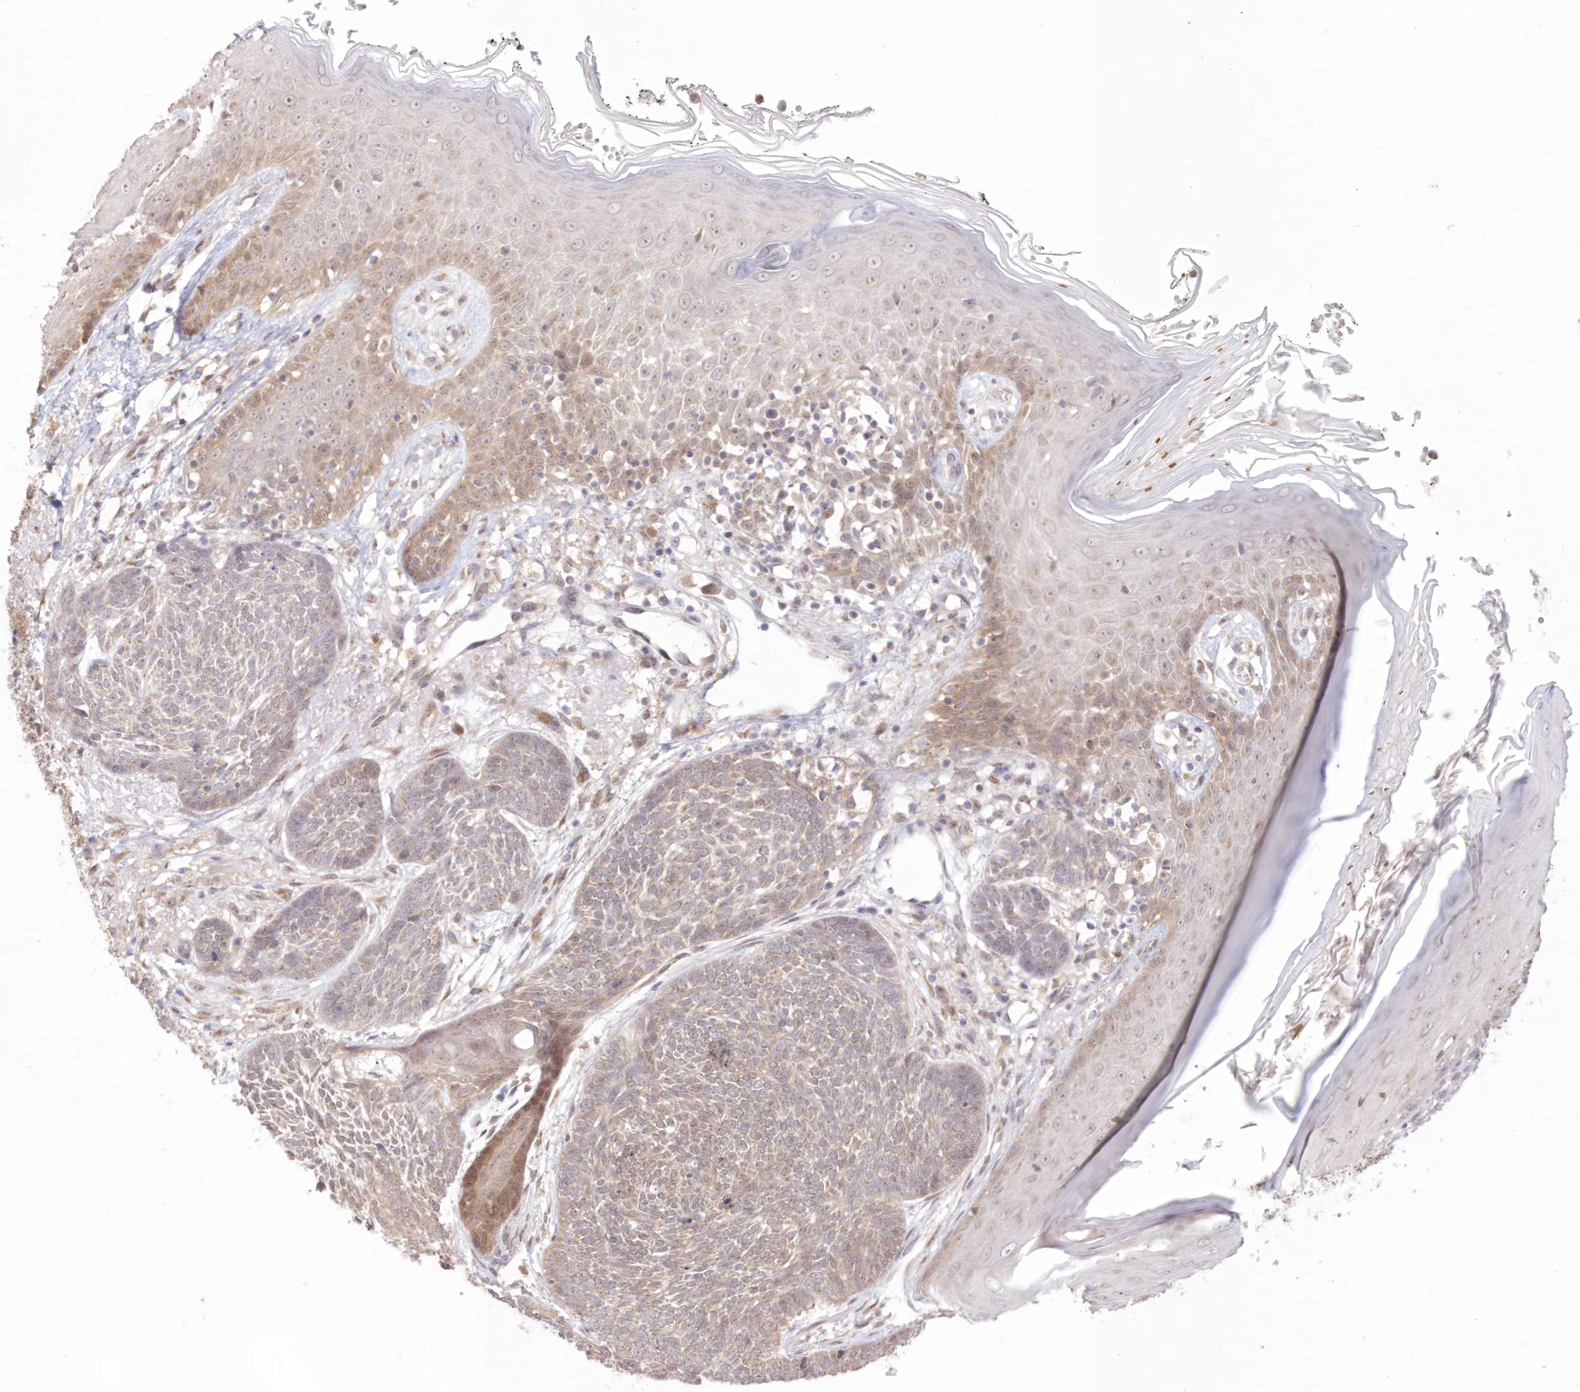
{"staining": {"intensity": "weak", "quantity": ">75%", "location": "cytoplasmic/membranous"}, "tissue": "skin cancer", "cell_type": "Tumor cells", "image_type": "cancer", "snomed": [{"axis": "morphology", "description": "Normal tissue, NOS"}, {"axis": "morphology", "description": "Basal cell carcinoma"}, {"axis": "topography", "description": "Skin"}], "caption": "Protein staining reveals weak cytoplasmic/membranous positivity in approximately >75% of tumor cells in skin cancer (basal cell carcinoma).", "gene": "RNPEP", "patient": {"sex": "male", "age": 64}}